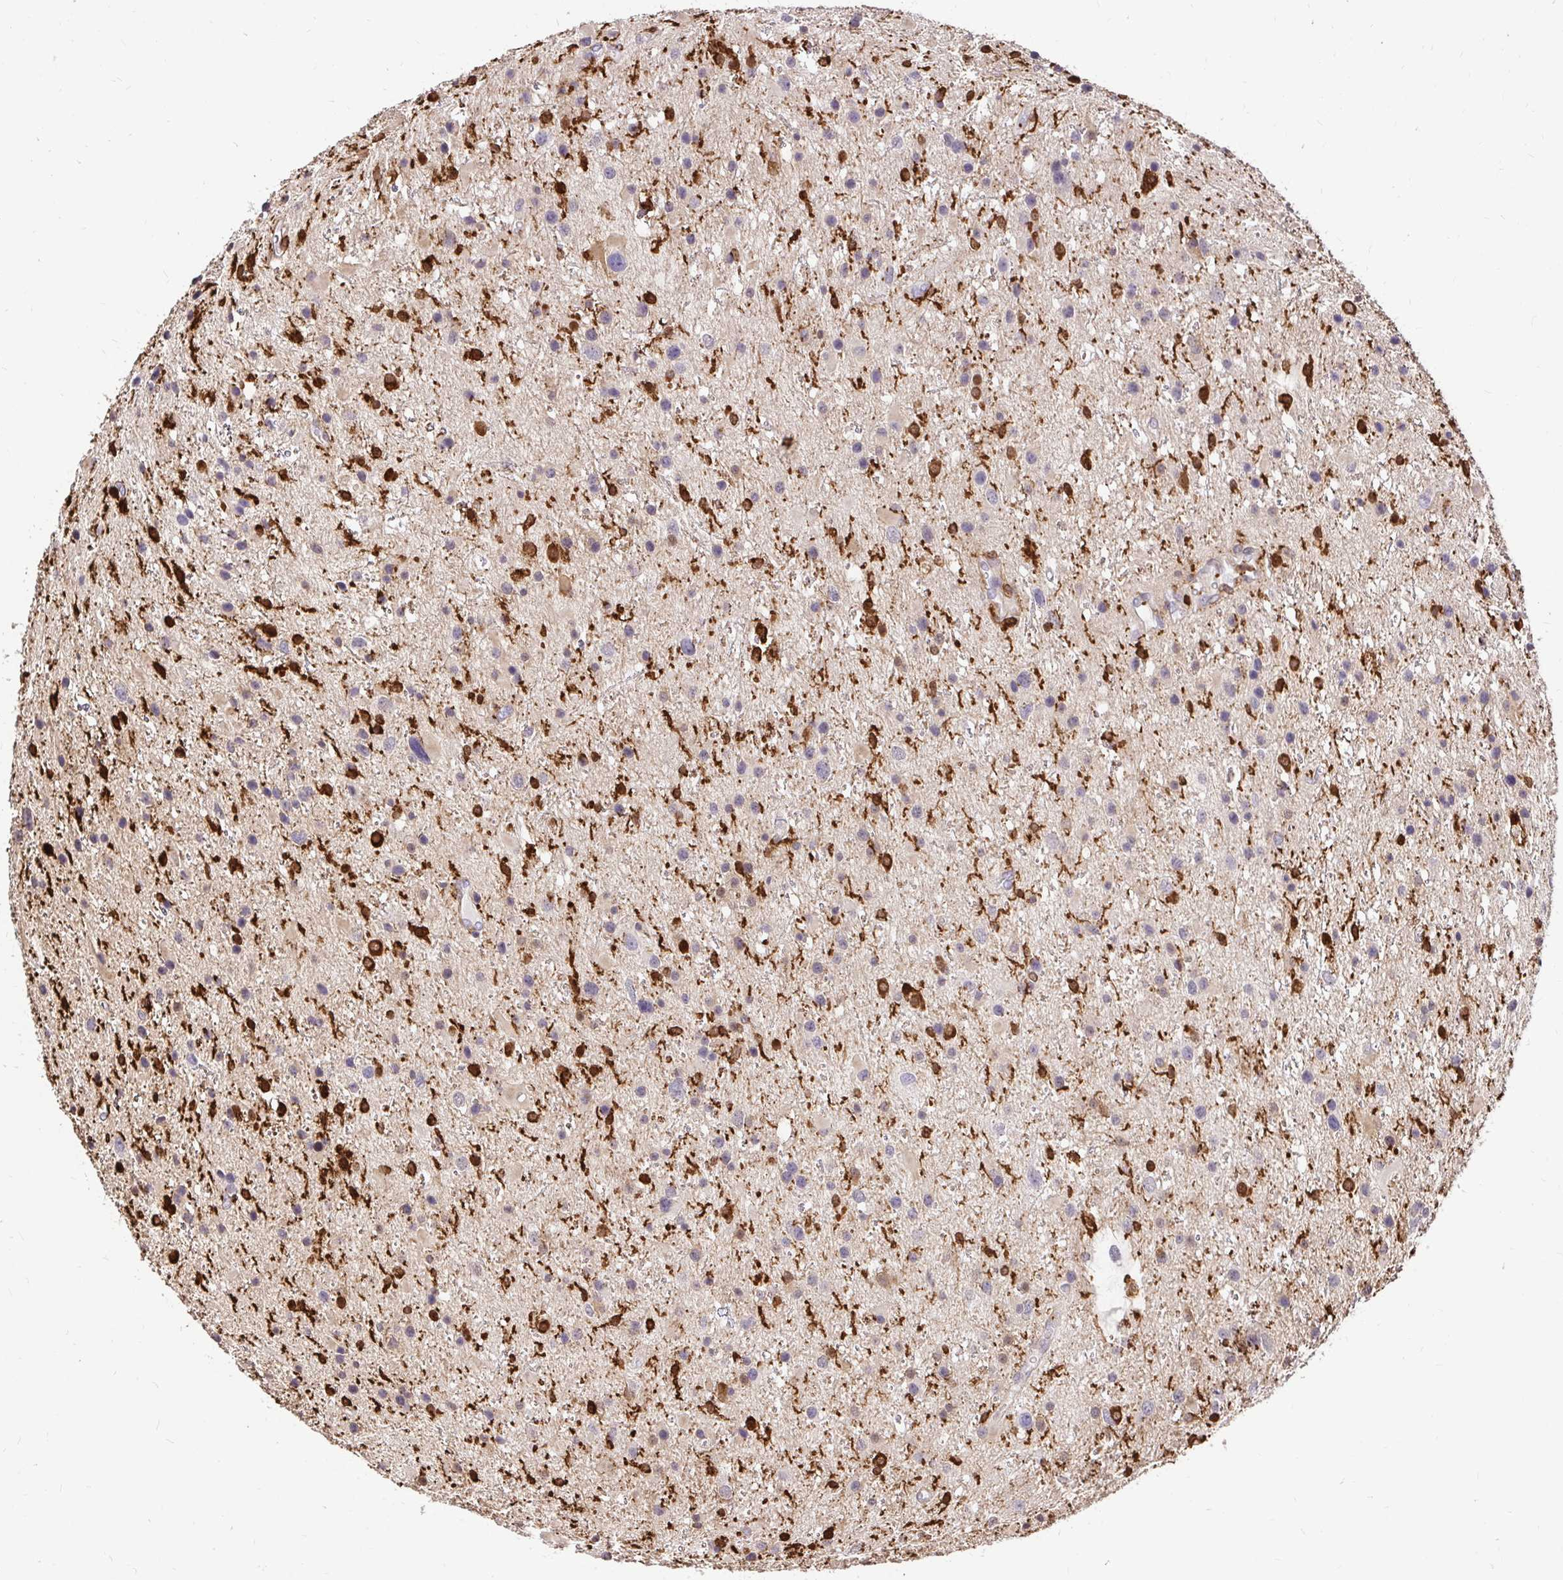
{"staining": {"intensity": "strong", "quantity": "<25%", "location": "cytoplasmic/membranous"}, "tissue": "glioma", "cell_type": "Tumor cells", "image_type": "cancer", "snomed": [{"axis": "morphology", "description": "Glioma, malignant, Low grade"}, {"axis": "topography", "description": "Brain"}], "caption": "Immunohistochemical staining of glioma shows medium levels of strong cytoplasmic/membranous staining in about <25% of tumor cells.", "gene": "GSN", "patient": {"sex": "female", "age": 32}}